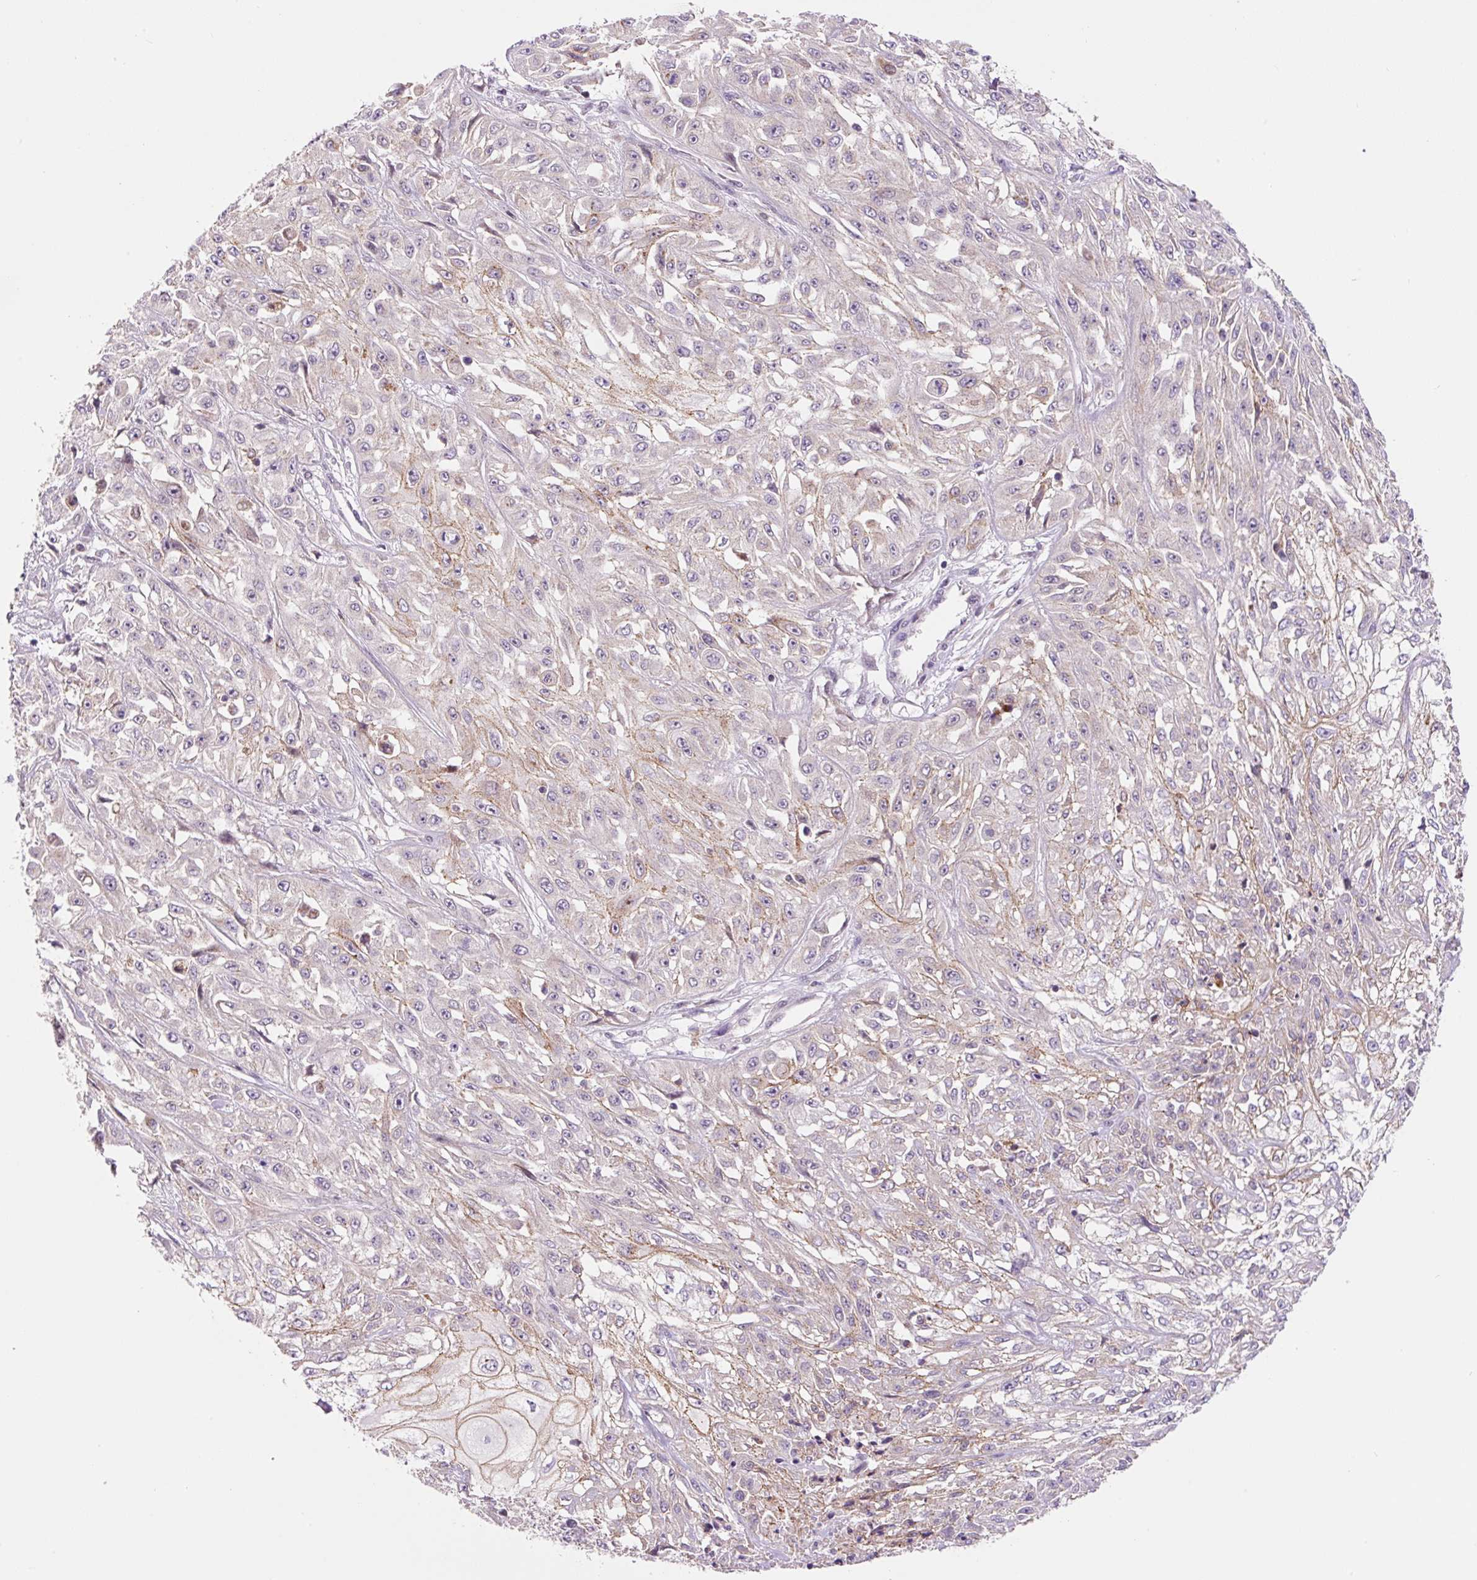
{"staining": {"intensity": "moderate", "quantity": "<25%", "location": "cytoplasmic/membranous"}, "tissue": "skin cancer", "cell_type": "Tumor cells", "image_type": "cancer", "snomed": [{"axis": "morphology", "description": "Squamous cell carcinoma, NOS"}, {"axis": "morphology", "description": "Squamous cell carcinoma, metastatic, NOS"}, {"axis": "topography", "description": "Skin"}, {"axis": "topography", "description": "Lymph node"}], "caption": "Immunohistochemistry image of neoplastic tissue: squamous cell carcinoma (skin) stained using IHC reveals low levels of moderate protein expression localized specifically in the cytoplasmic/membranous of tumor cells, appearing as a cytoplasmic/membranous brown color.", "gene": "PCK2", "patient": {"sex": "male", "age": 75}}